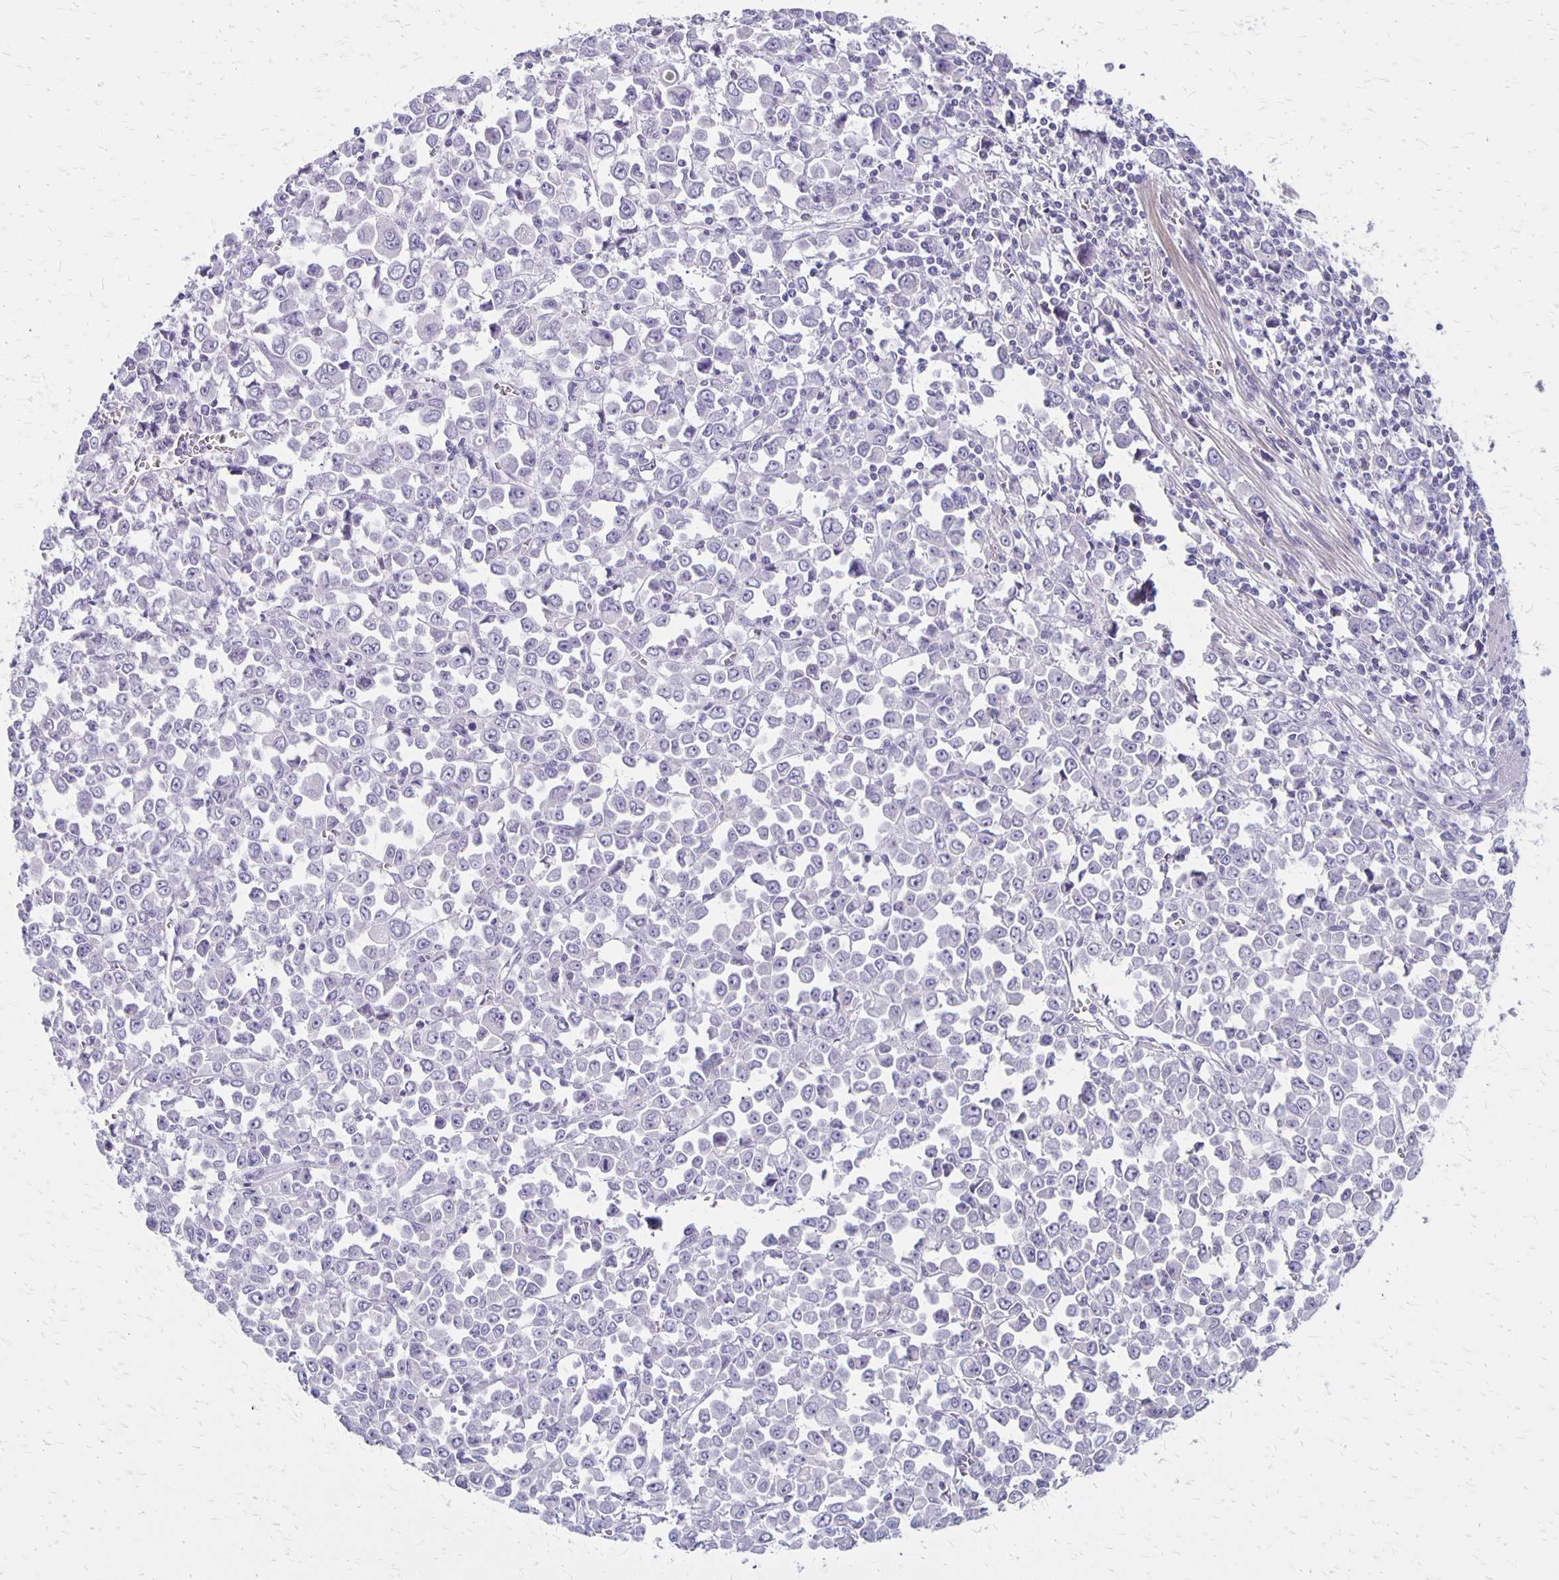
{"staining": {"intensity": "negative", "quantity": "none", "location": "none"}, "tissue": "stomach cancer", "cell_type": "Tumor cells", "image_type": "cancer", "snomed": [{"axis": "morphology", "description": "Adenocarcinoma, NOS"}, {"axis": "topography", "description": "Stomach, upper"}], "caption": "Immunohistochemical staining of human stomach adenocarcinoma reveals no significant staining in tumor cells.", "gene": "HOMER1", "patient": {"sex": "male", "age": 70}}